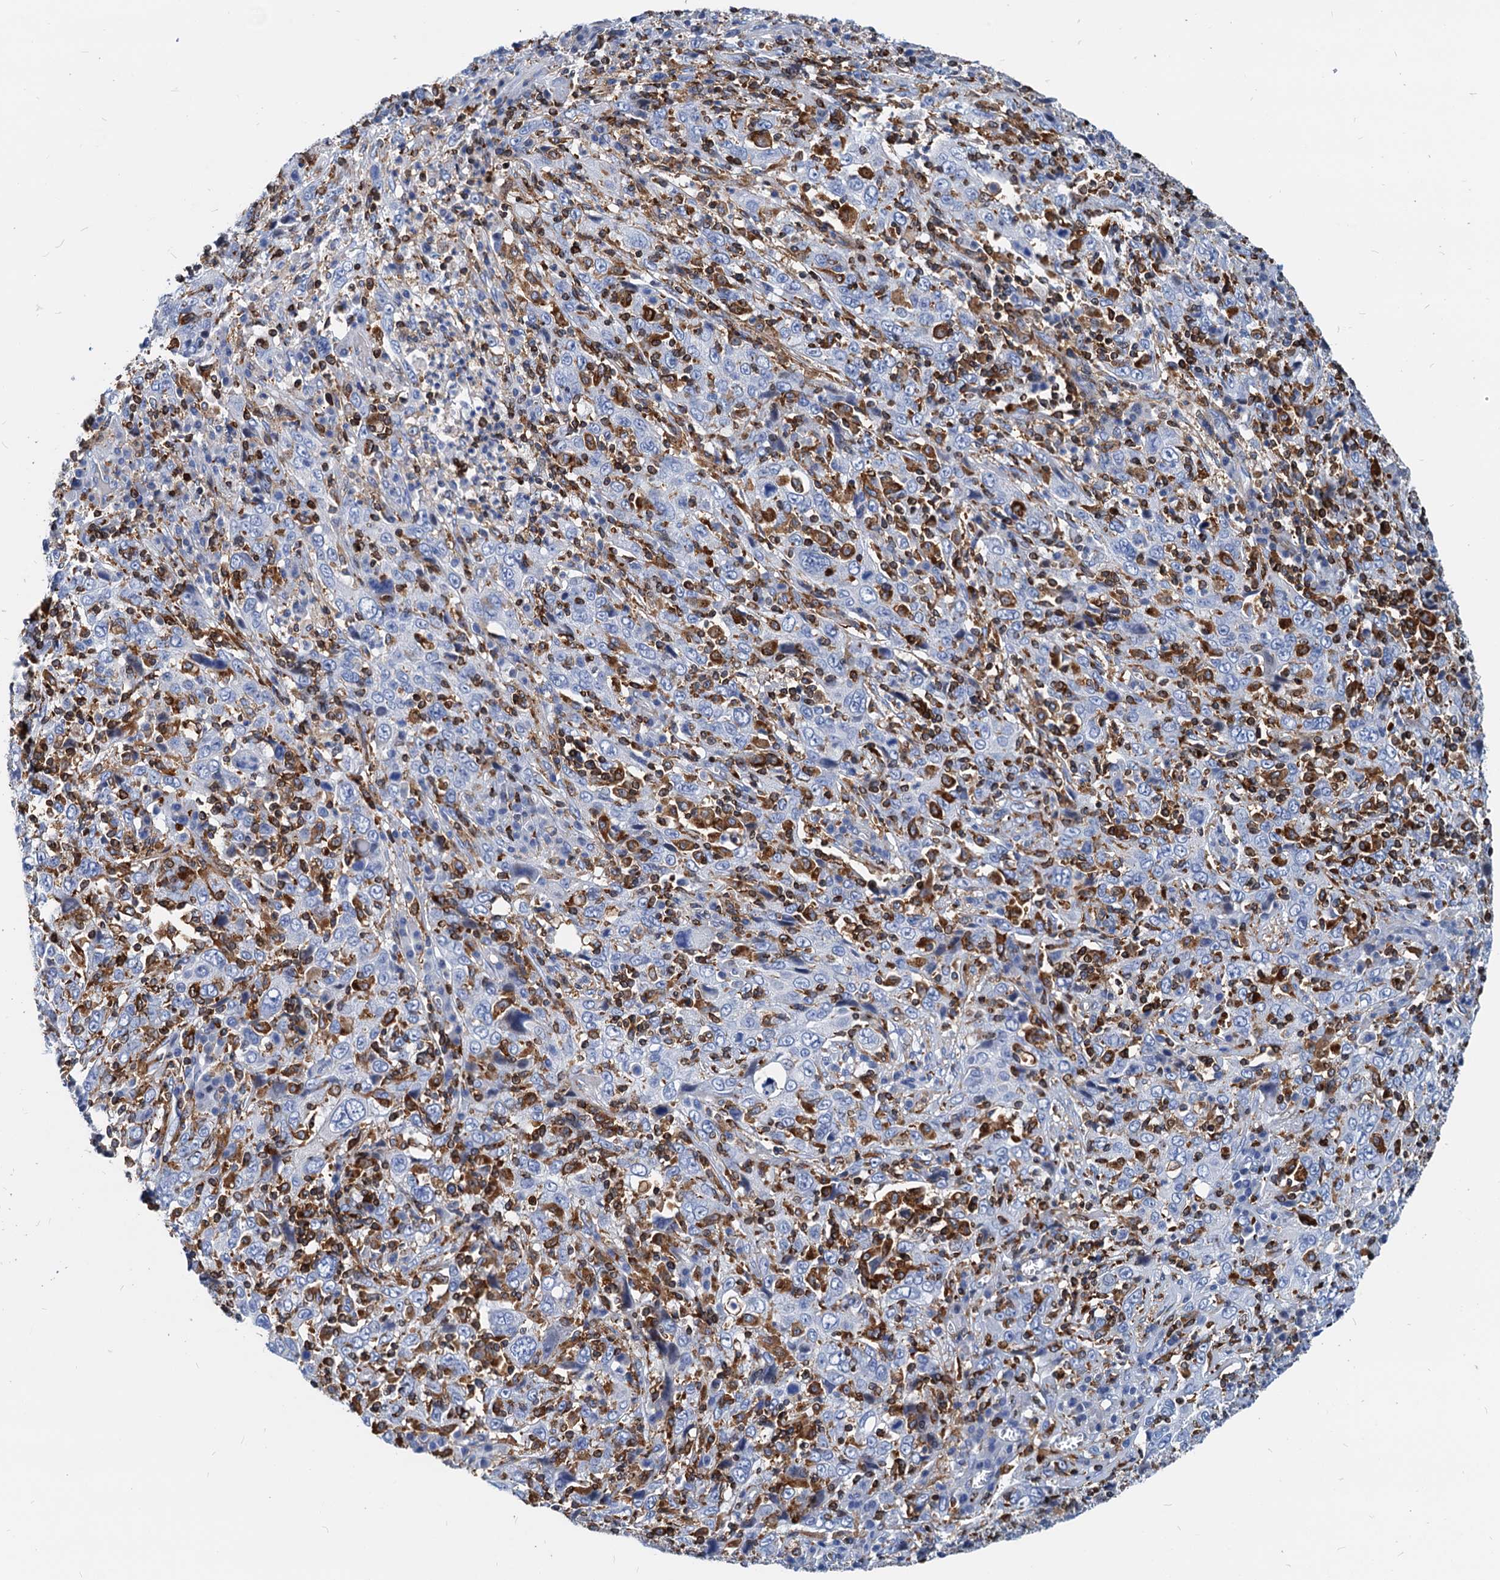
{"staining": {"intensity": "negative", "quantity": "none", "location": "none"}, "tissue": "cervical cancer", "cell_type": "Tumor cells", "image_type": "cancer", "snomed": [{"axis": "morphology", "description": "Squamous cell carcinoma, NOS"}, {"axis": "topography", "description": "Cervix"}], "caption": "IHC micrograph of cervical squamous cell carcinoma stained for a protein (brown), which displays no positivity in tumor cells.", "gene": "LCP2", "patient": {"sex": "female", "age": 46}}